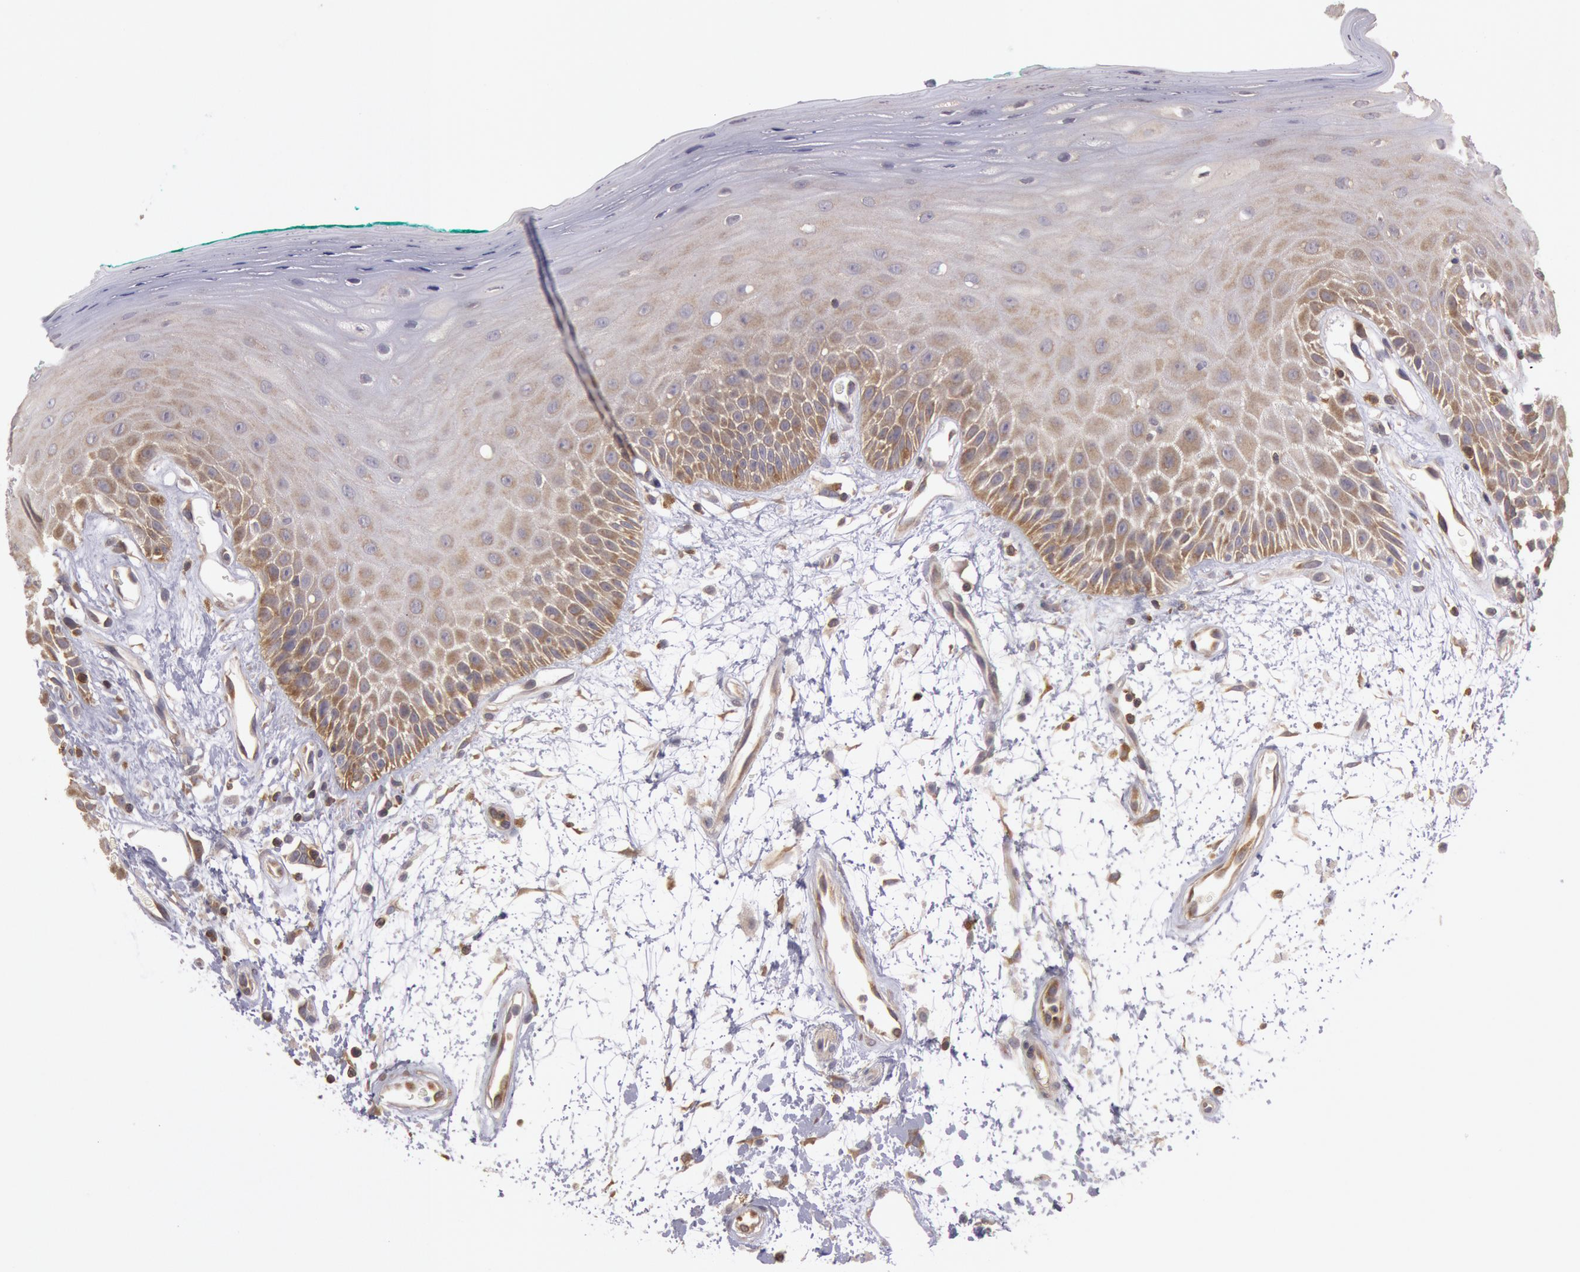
{"staining": {"intensity": "moderate", "quantity": "25%-75%", "location": "cytoplasmic/membranous"}, "tissue": "oral mucosa", "cell_type": "Squamous epithelial cells", "image_type": "normal", "snomed": [{"axis": "morphology", "description": "Normal tissue, NOS"}, {"axis": "morphology", "description": "Squamous cell carcinoma, NOS"}, {"axis": "topography", "description": "Skeletal muscle"}, {"axis": "topography", "description": "Oral tissue"}, {"axis": "topography", "description": "Head-Neck"}], "caption": "Immunohistochemical staining of benign human oral mucosa exhibits 25%-75% levels of moderate cytoplasmic/membranous protein positivity in about 25%-75% of squamous epithelial cells. (IHC, brightfield microscopy, high magnification).", "gene": "NMT2", "patient": {"sex": "female", "age": 84}}